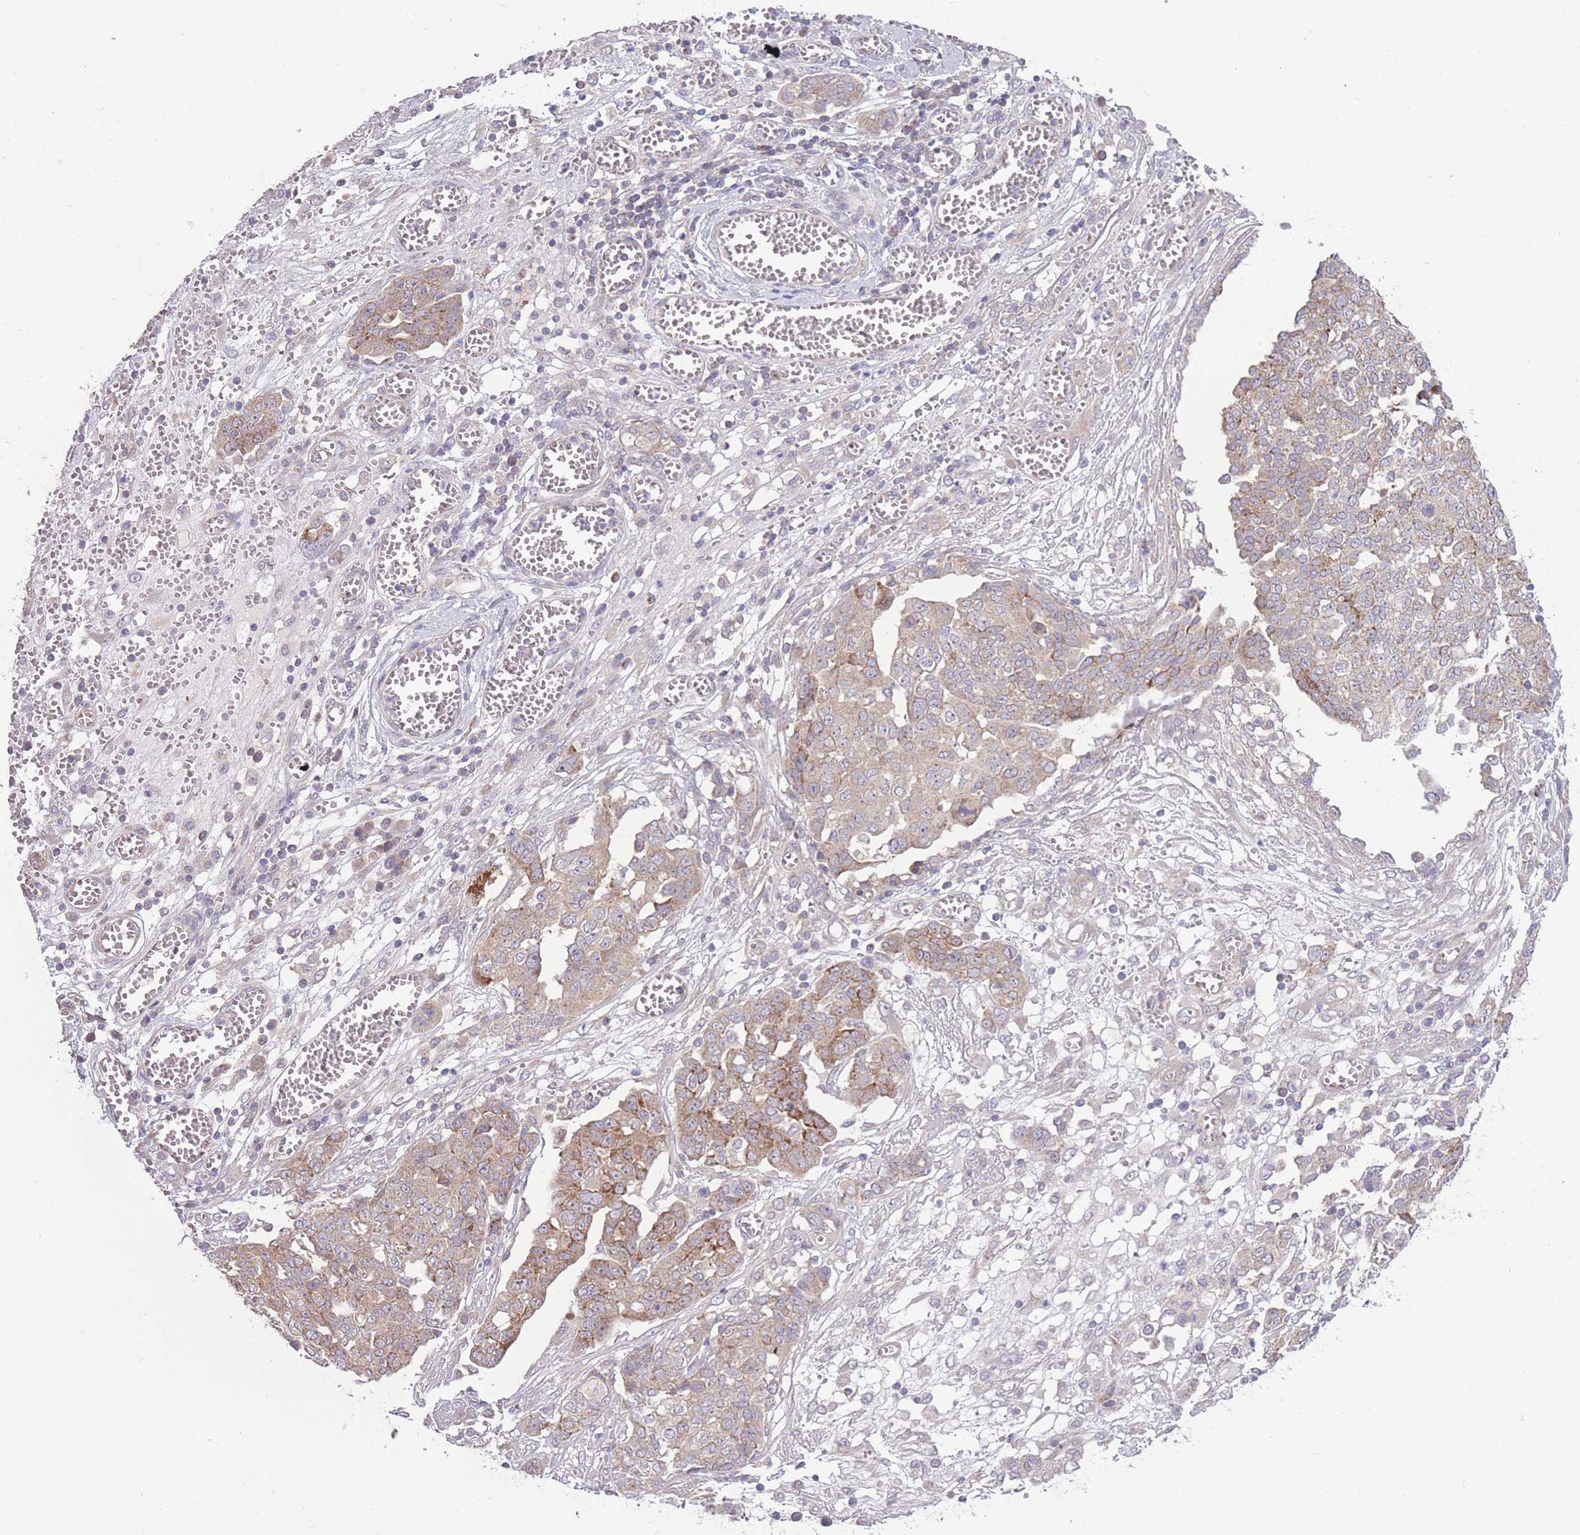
{"staining": {"intensity": "weak", "quantity": ">75%", "location": "cytoplasmic/membranous"}, "tissue": "ovarian cancer", "cell_type": "Tumor cells", "image_type": "cancer", "snomed": [{"axis": "morphology", "description": "Cystadenocarcinoma, serous, NOS"}, {"axis": "topography", "description": "Soft tissue"}, {"axis": "topography", "description": "Ovary"}], "caption": "Ovarian serous cystadenocarcinoma stained for a protein displays weak cytoplasmic/membranous positivity in tumor cells.", "gene": "CCT6B", "patient": {"sex": "female", "age": 57}}